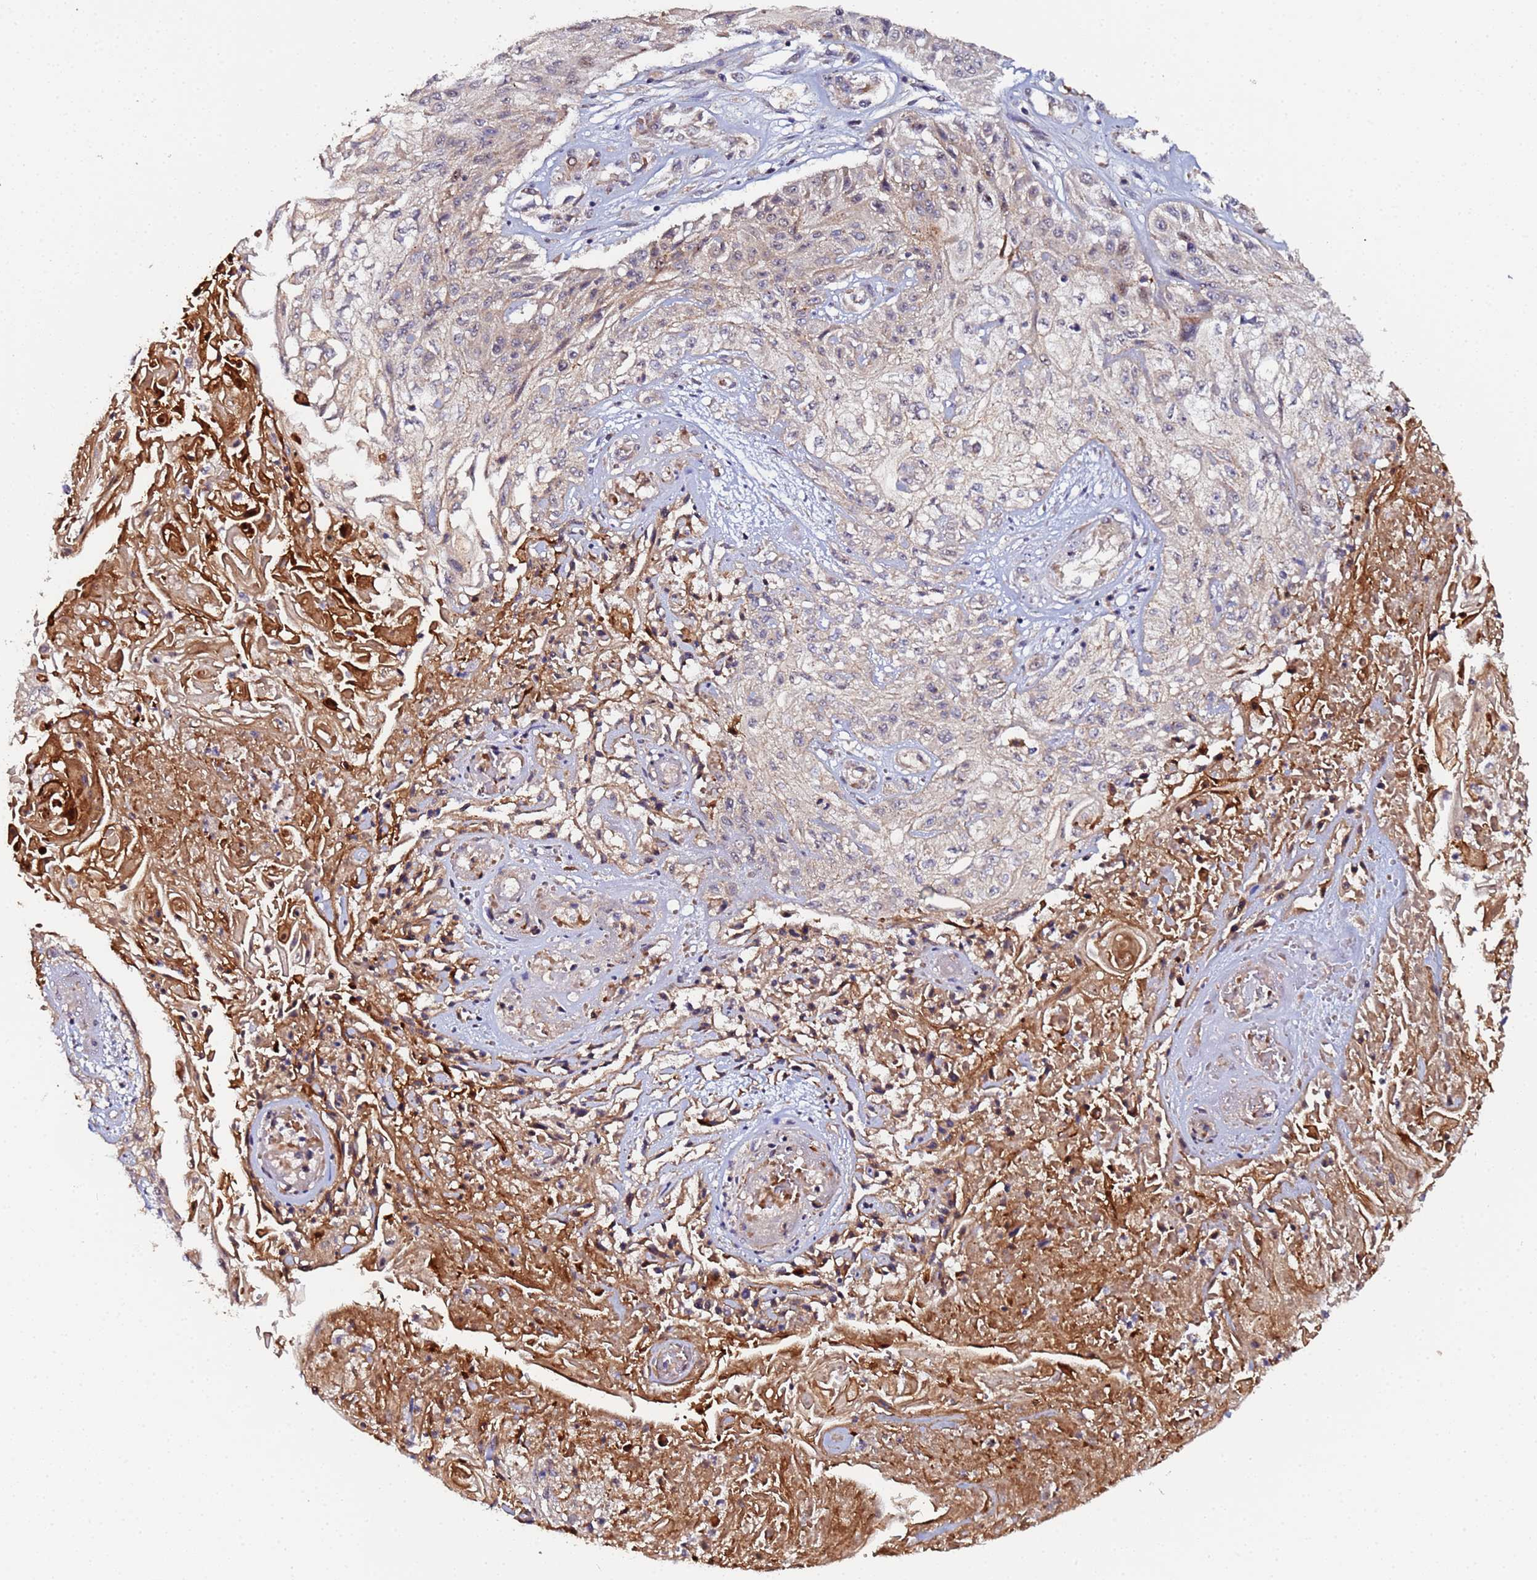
{"staining": {"intensity": "negative", "quantity": "none", "location": "none"}, "tissue": "skin cancer", "cell_type": "Tumor cells", "image_type": "cancer", "snomed": [{"axis": "morphology", "description": "Squamous cell carcinoma, NOS"}, {"axis": "morphology", "description": "Squamous cell carcinoma, metastatic, NOS"}, {"axis": "topography", "description": "Skin"}, {"axis": "topography", "description": "Lymph node"}], "caption": "Tumor cells show no significant protein staining in skin metastatic squamous cell carcinoma. (Brightfield microscopy of DAB immunohistochemistry (IHC) at high magnification).", "gene": "OSER1", "patient": {"sex": "male", "age": 75}}